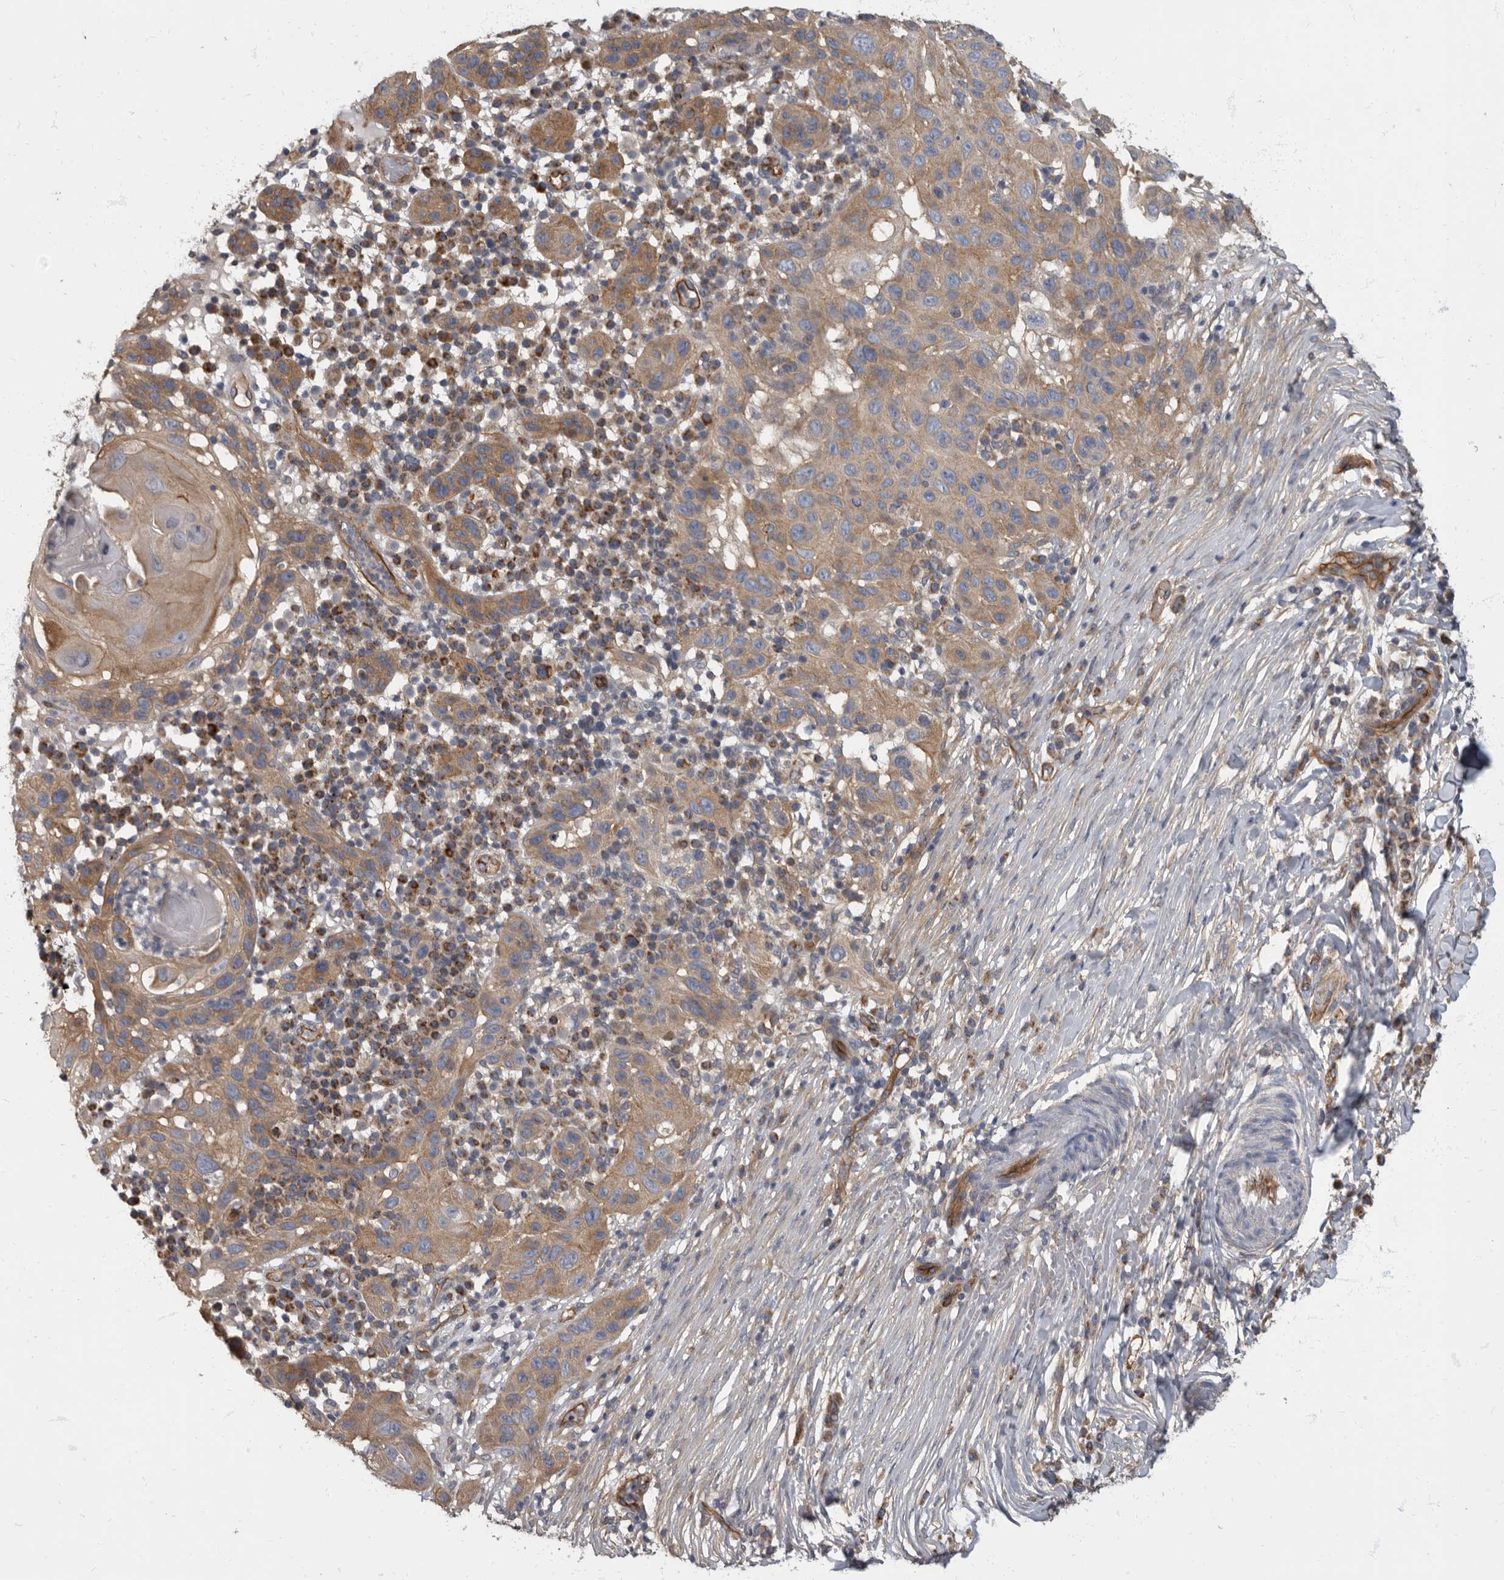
{"staining": {"intensity": "moderate", "quantity": ">75%", "location": "cytoplasmic/membranous"}, "tissue": "skin cancer", "cell_type": "Tumor cells", "image_type": "cancer", "snomed": [{"axis": "morphology", "description": "Normal tissue, NOS"}, {"axis": "morphology", "description": "Squamous cell carcinoma, NOS"}, {"axis": "topography", "description": "Skin"}], "caption": "A medium amount of moderate cytoplasmic/membranous staining is appreciated in about >75% of tumor cells in skin cancer tissue.", "gene": "PDK1", "patient": {"sex": "female", "age": 96}}